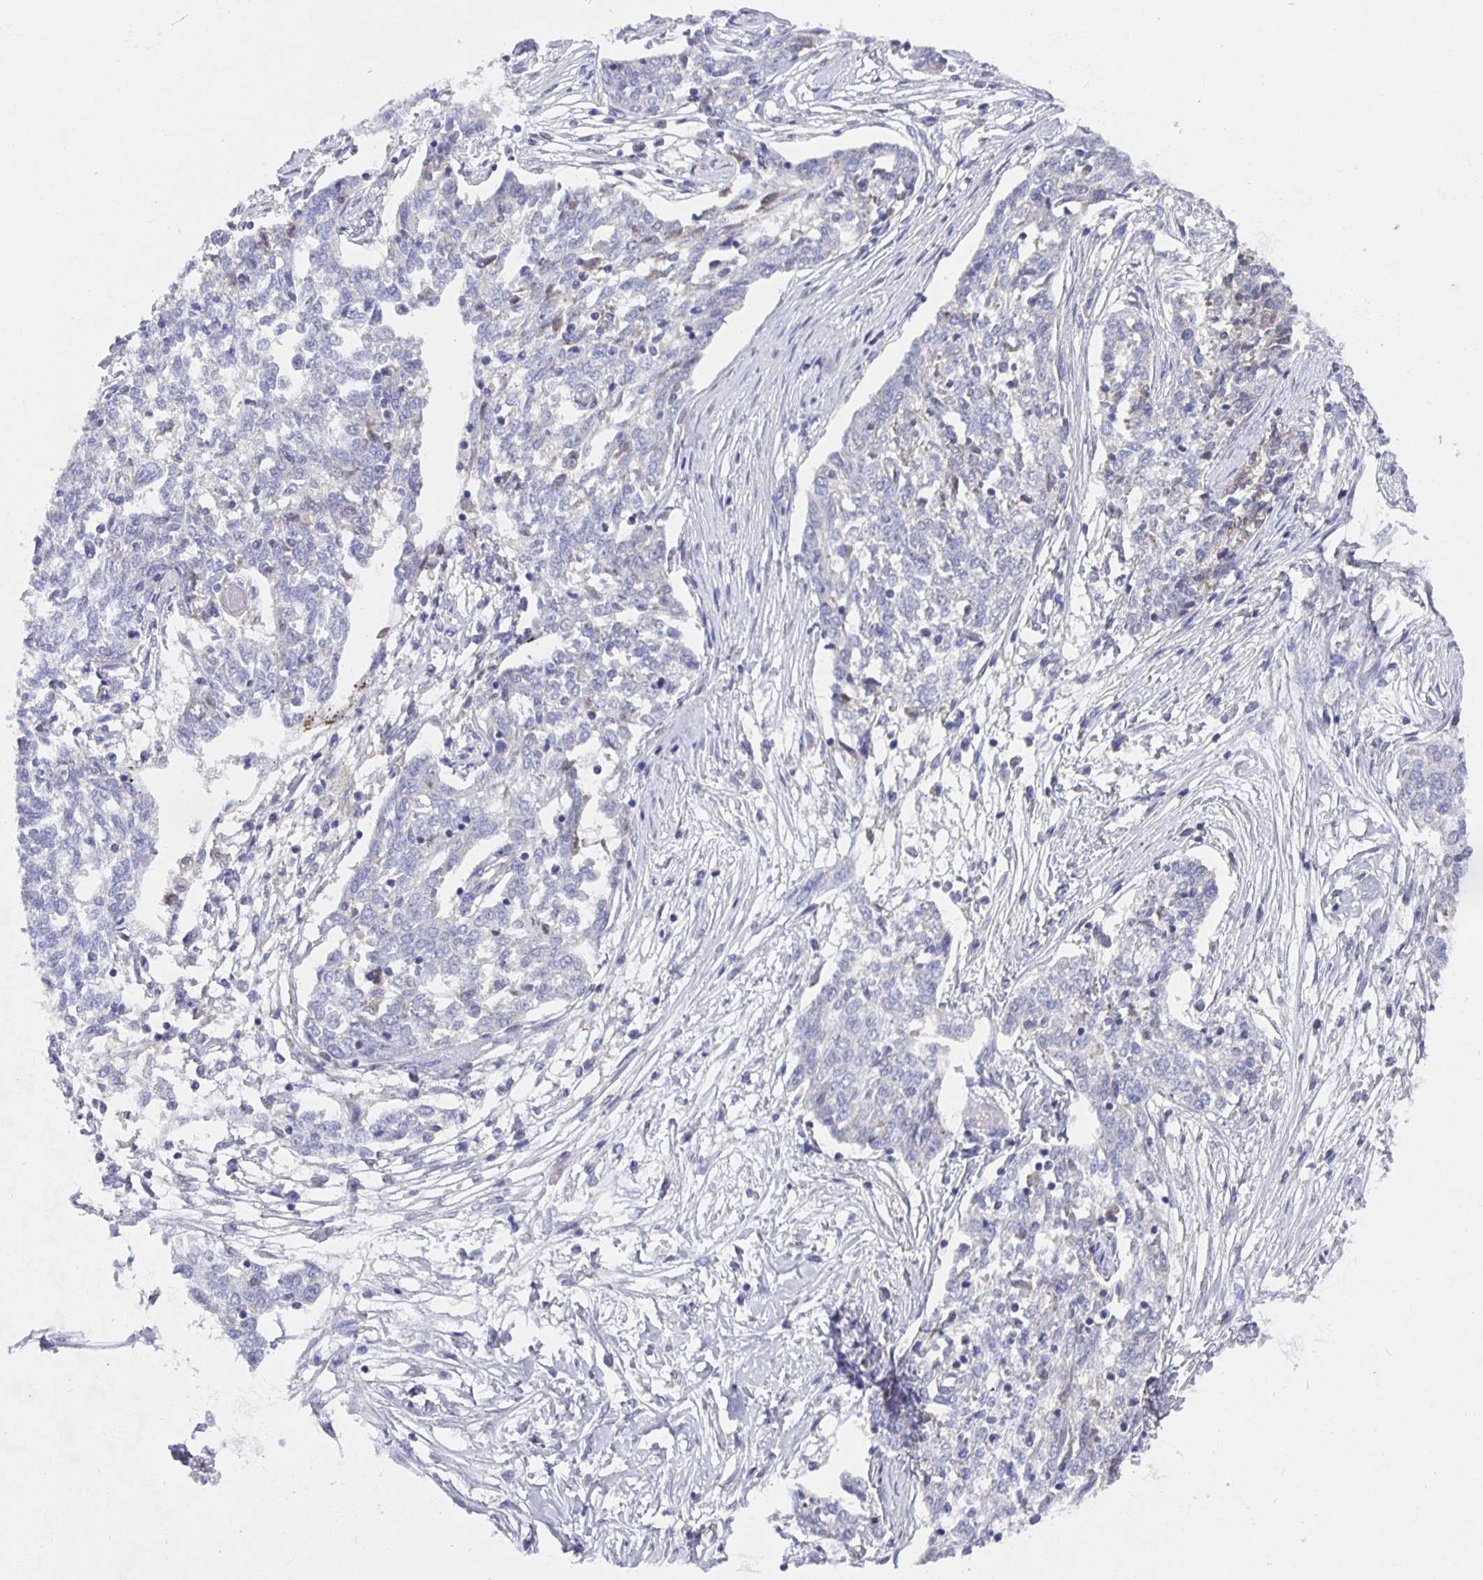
{"staining": {"intensity": "negative", "quantity": "none", "location": "none"}, "tissue": "ovarian cancer", "cell_type": "Tumor cells", "image_type": "cancer", "snomed": [{"axis": "morphology", "description": "Cystadenocarcinoma, serous, NOS"}, {"axis": "topography", "description": "Ovary"}], "caption": "Human serous cystadenocarcinoma (ovarian) stained for a protein using immunohistochemistry demonstrates no positivity in tumor cells.", "gene": "CFAP74", "patient": {"sex": "female", "age": 67}}